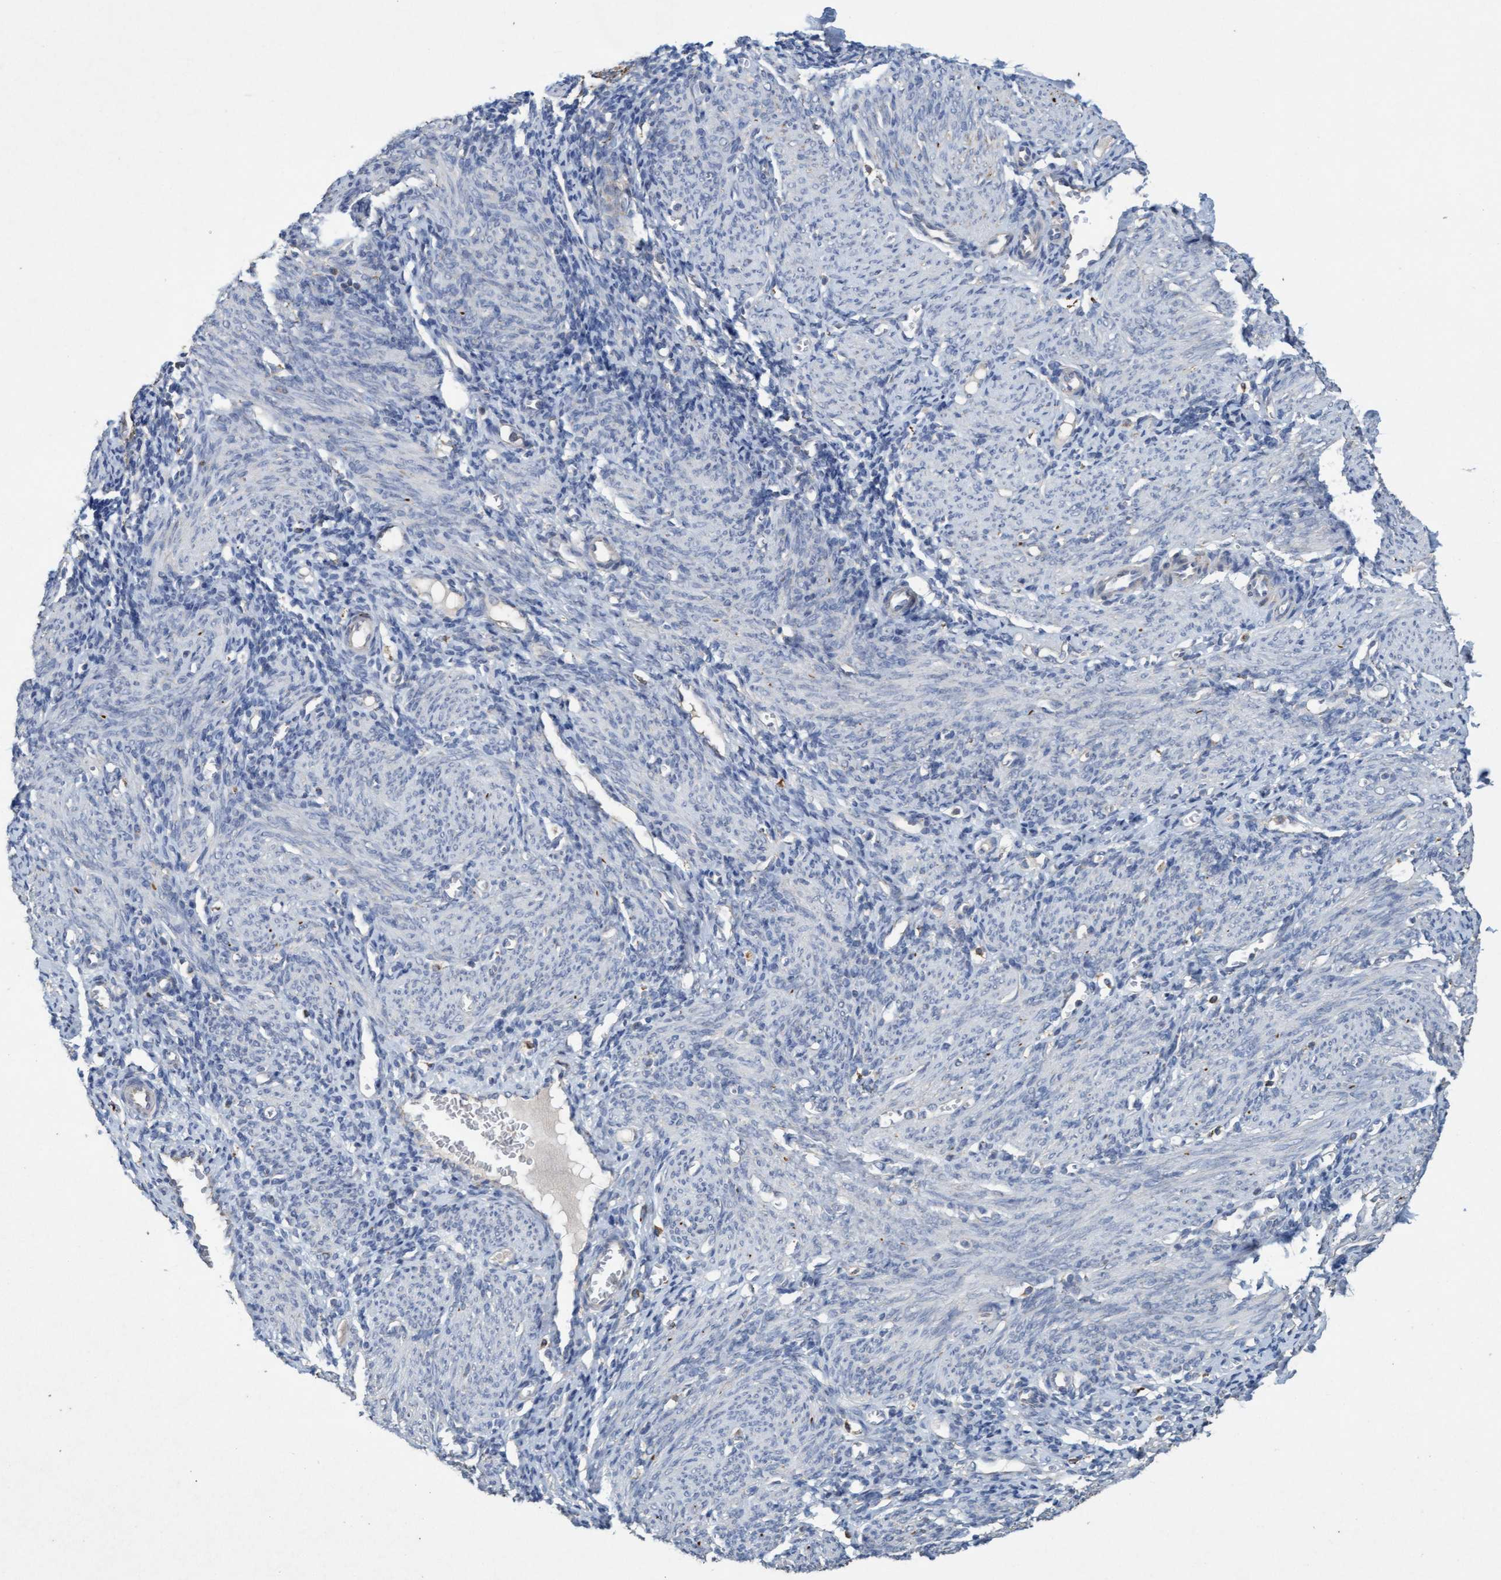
{"staining": {"intensity": "weak", "quantity": "25%-75%", "location": "cytoplasmic/membranous"}, "tissue": "endometrium", "cell_type": "Cells in endometrial stroma", "image_type": "normal", "snomed": [{"axis": "morphology", "description": "Normal tissue, NOS"}, {"axis": "morphology", "description": "Adenocarcinoma, NOS"}, {"axis": "topography", "description": "Endometrium"}], "caption": "A low amount of weak cytoplasmic/membranous positivity is seen in about 25%-75% of cells in endometrial stroma in benign endometrium.", "gene": "ATPAF2", "patient": {"sex": "female", "age": 57}}